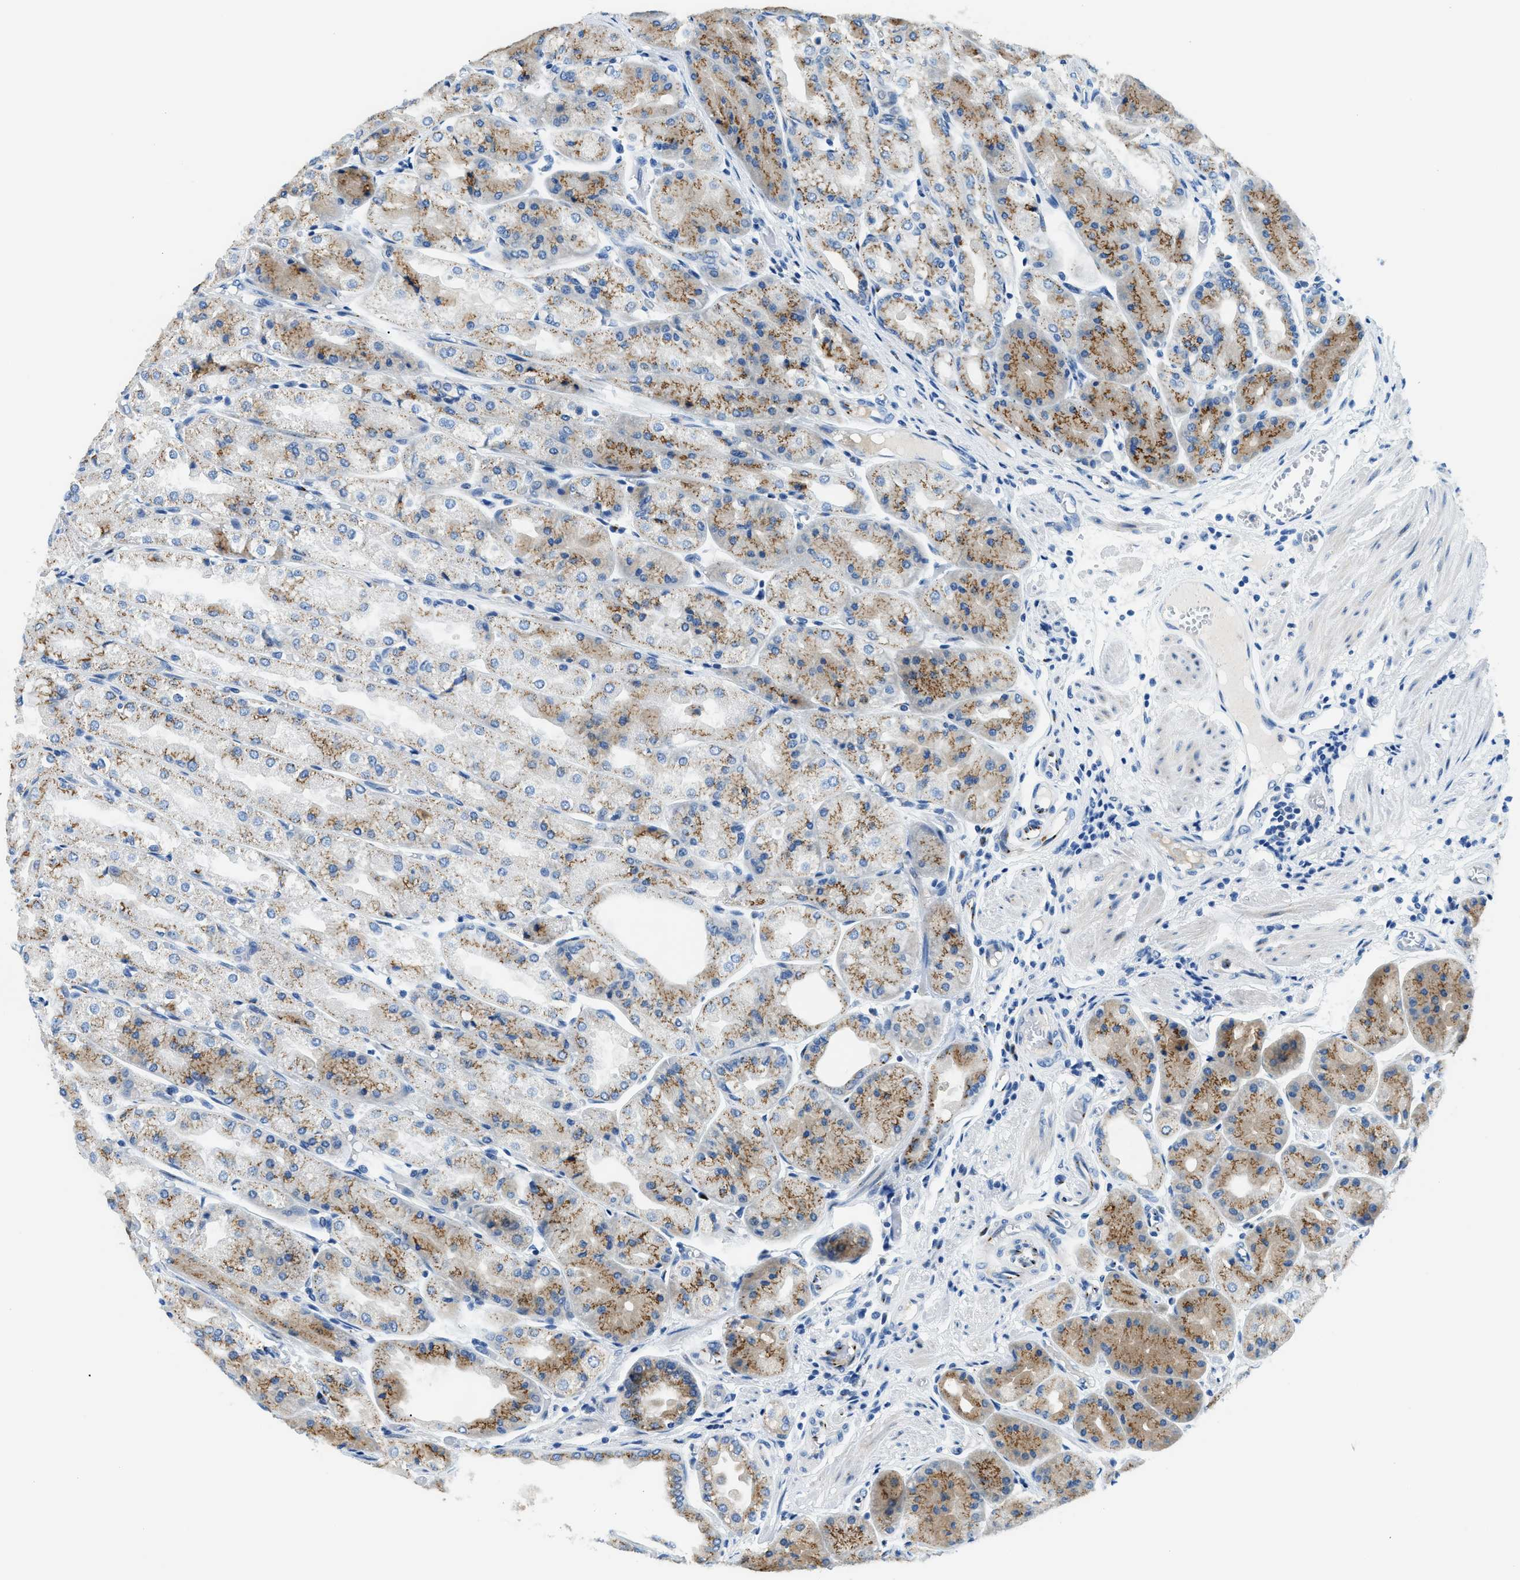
{"staining": {"intensity": "moderate", "quantity": "25%-75%", "location": "cytoplasmic/membranous"}, "tissue": "stomach", "cell_type": "Glandular cells", "image_type": "normal", "snomed": [{"axis": "morphology", "description": "Normal tissue, NOS"}, {"axis": "topography", "description": "Stomach, upper"}], "caption": "Immunohistochemistry of unremarkable stomach exhibits medium levels of moderate cytoplasmic/membranous expression in about 25%-75% of glandular cells. (brown staining indicates protein expression, while blue staining denotes nuclei).", "gene": "FUT8", "patient": {"sex": "male", "age": 72}}